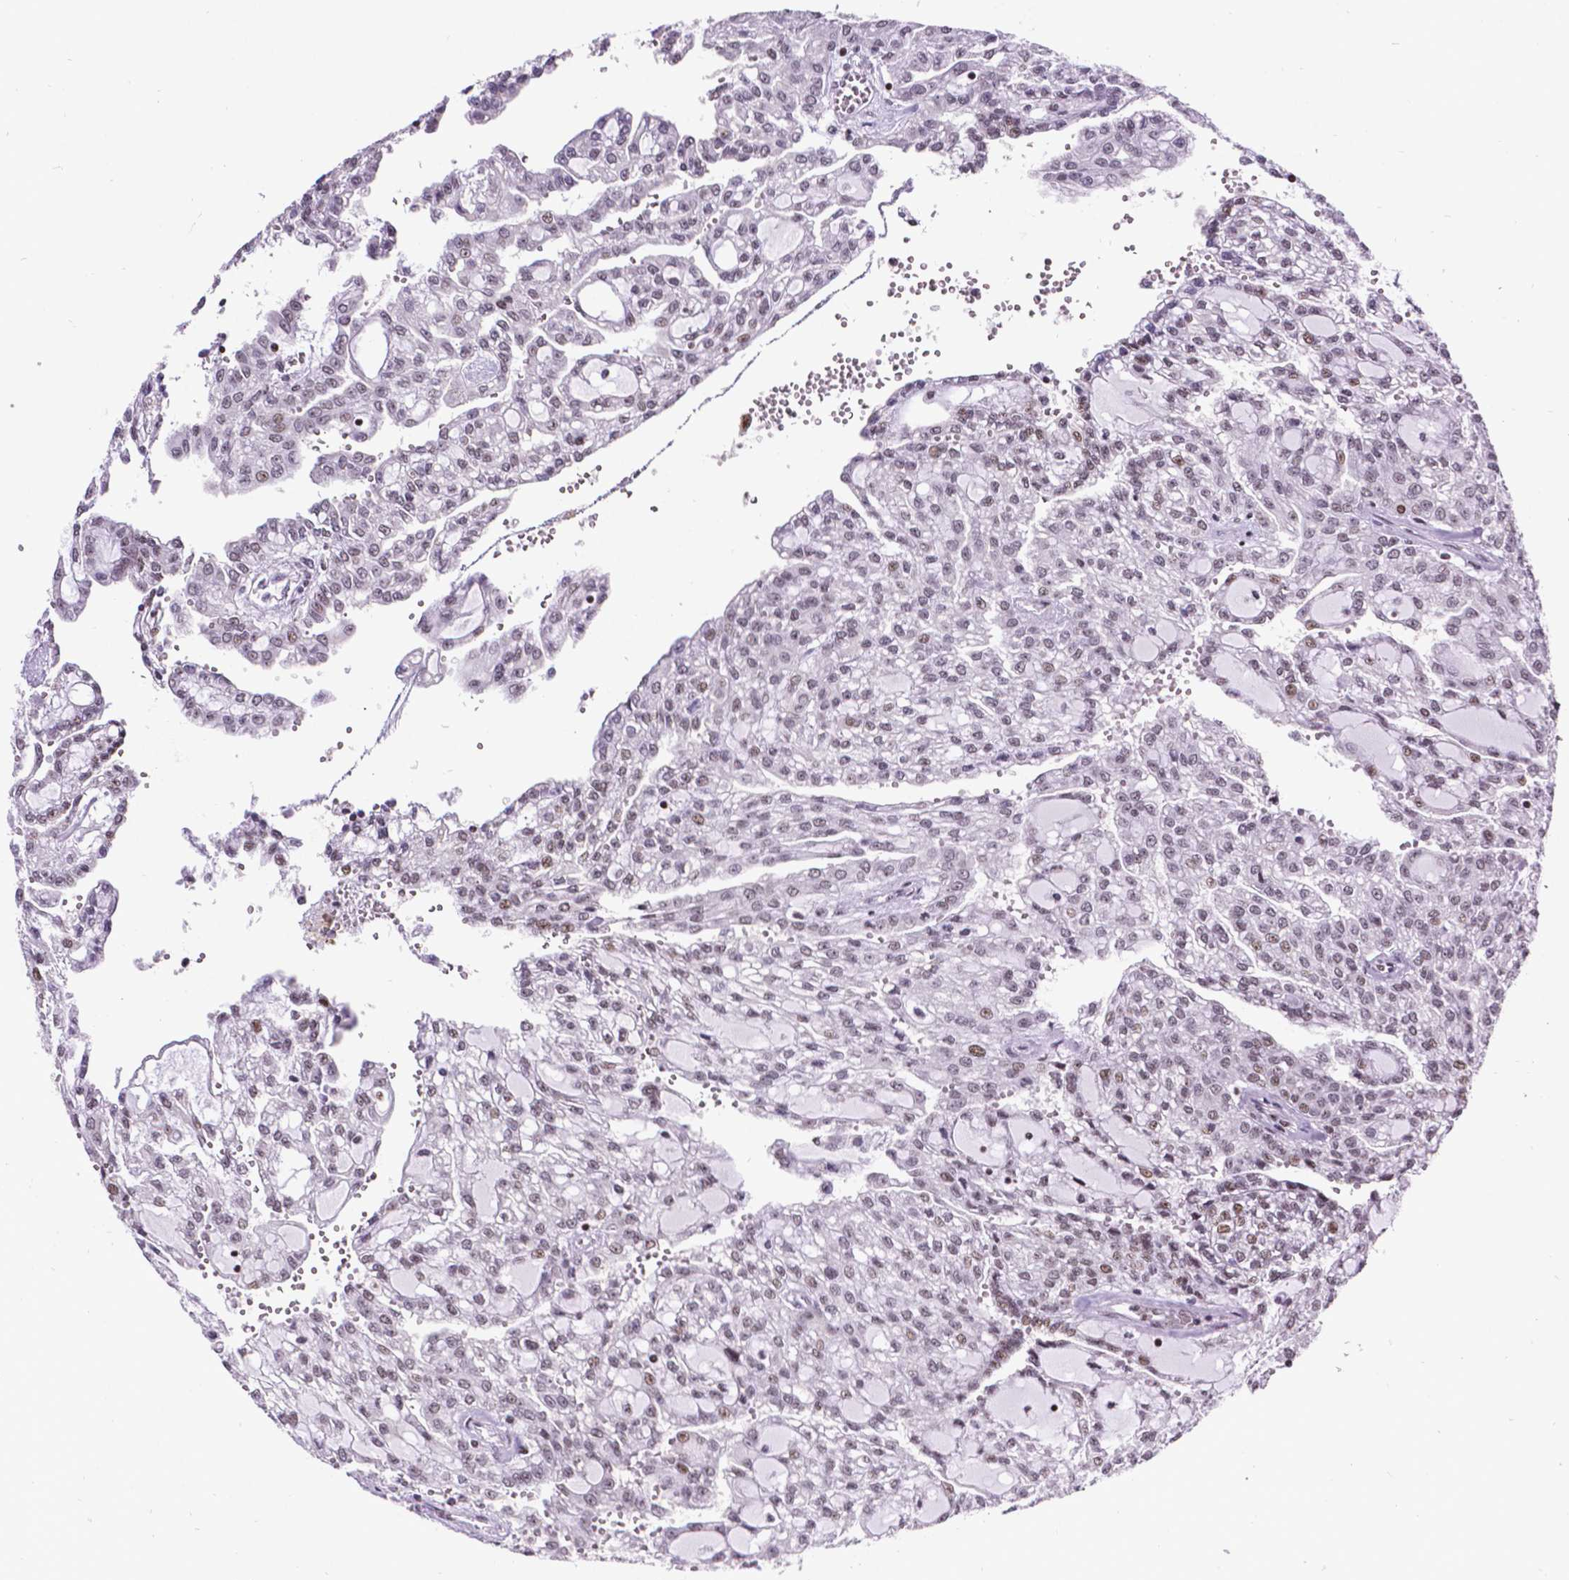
{"staining": {"intensity": "weak", "quantity": "<25%", "location": "nuclear"}, "tissue": "renal cancer", "cell_type": "Tumor cells", "image_type": "cancer", "snomed": [{"axis": "morphology", "description": "Adenocarcinoma, NOS"}, {"axis": "topography", "description": "Kidney"}], "caption": "The image demonstrates no staining of tumor cells in renal adenocarcinoma.", "gene": "CTCF", "patient": {"sex": "male", "age": 63}}